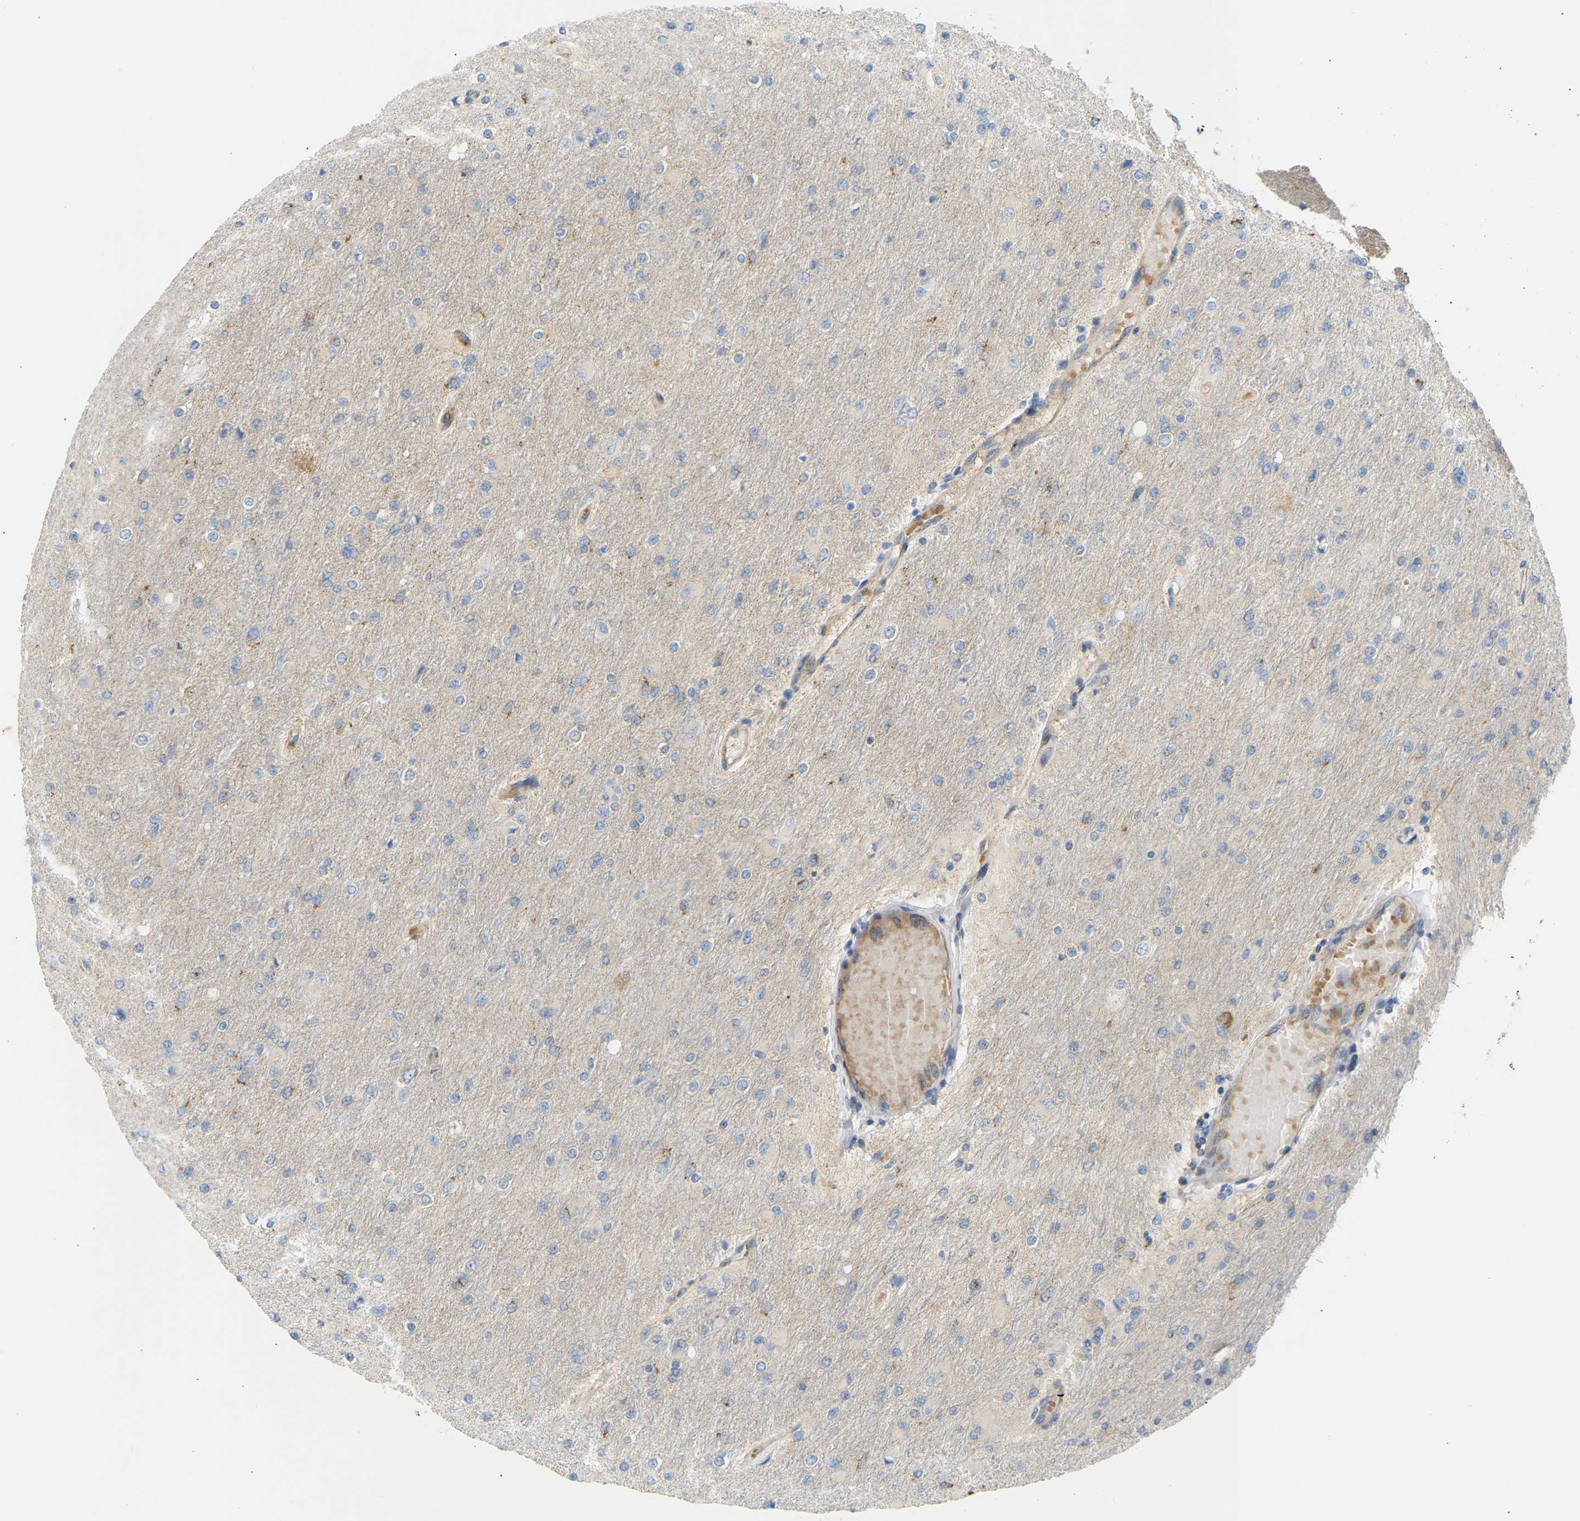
{"staining": {"intensity": "negative", "quantity": "none", "location": "none"}, "tissue": "glioma", "cell_type": "Tumor cells", "image_type": "cancer", "snomed": [{"axis": "morphology", "description": "Glioma, malignant, High grade"}, {"axis": "topography", "description": "Cerebral cortex"}], "caption": "This is an IHC histopathology image of human glioma. There is no expression in tumor cells.", "gene": "YIPF2", "patient": {"sex": "female", "age": 36}}